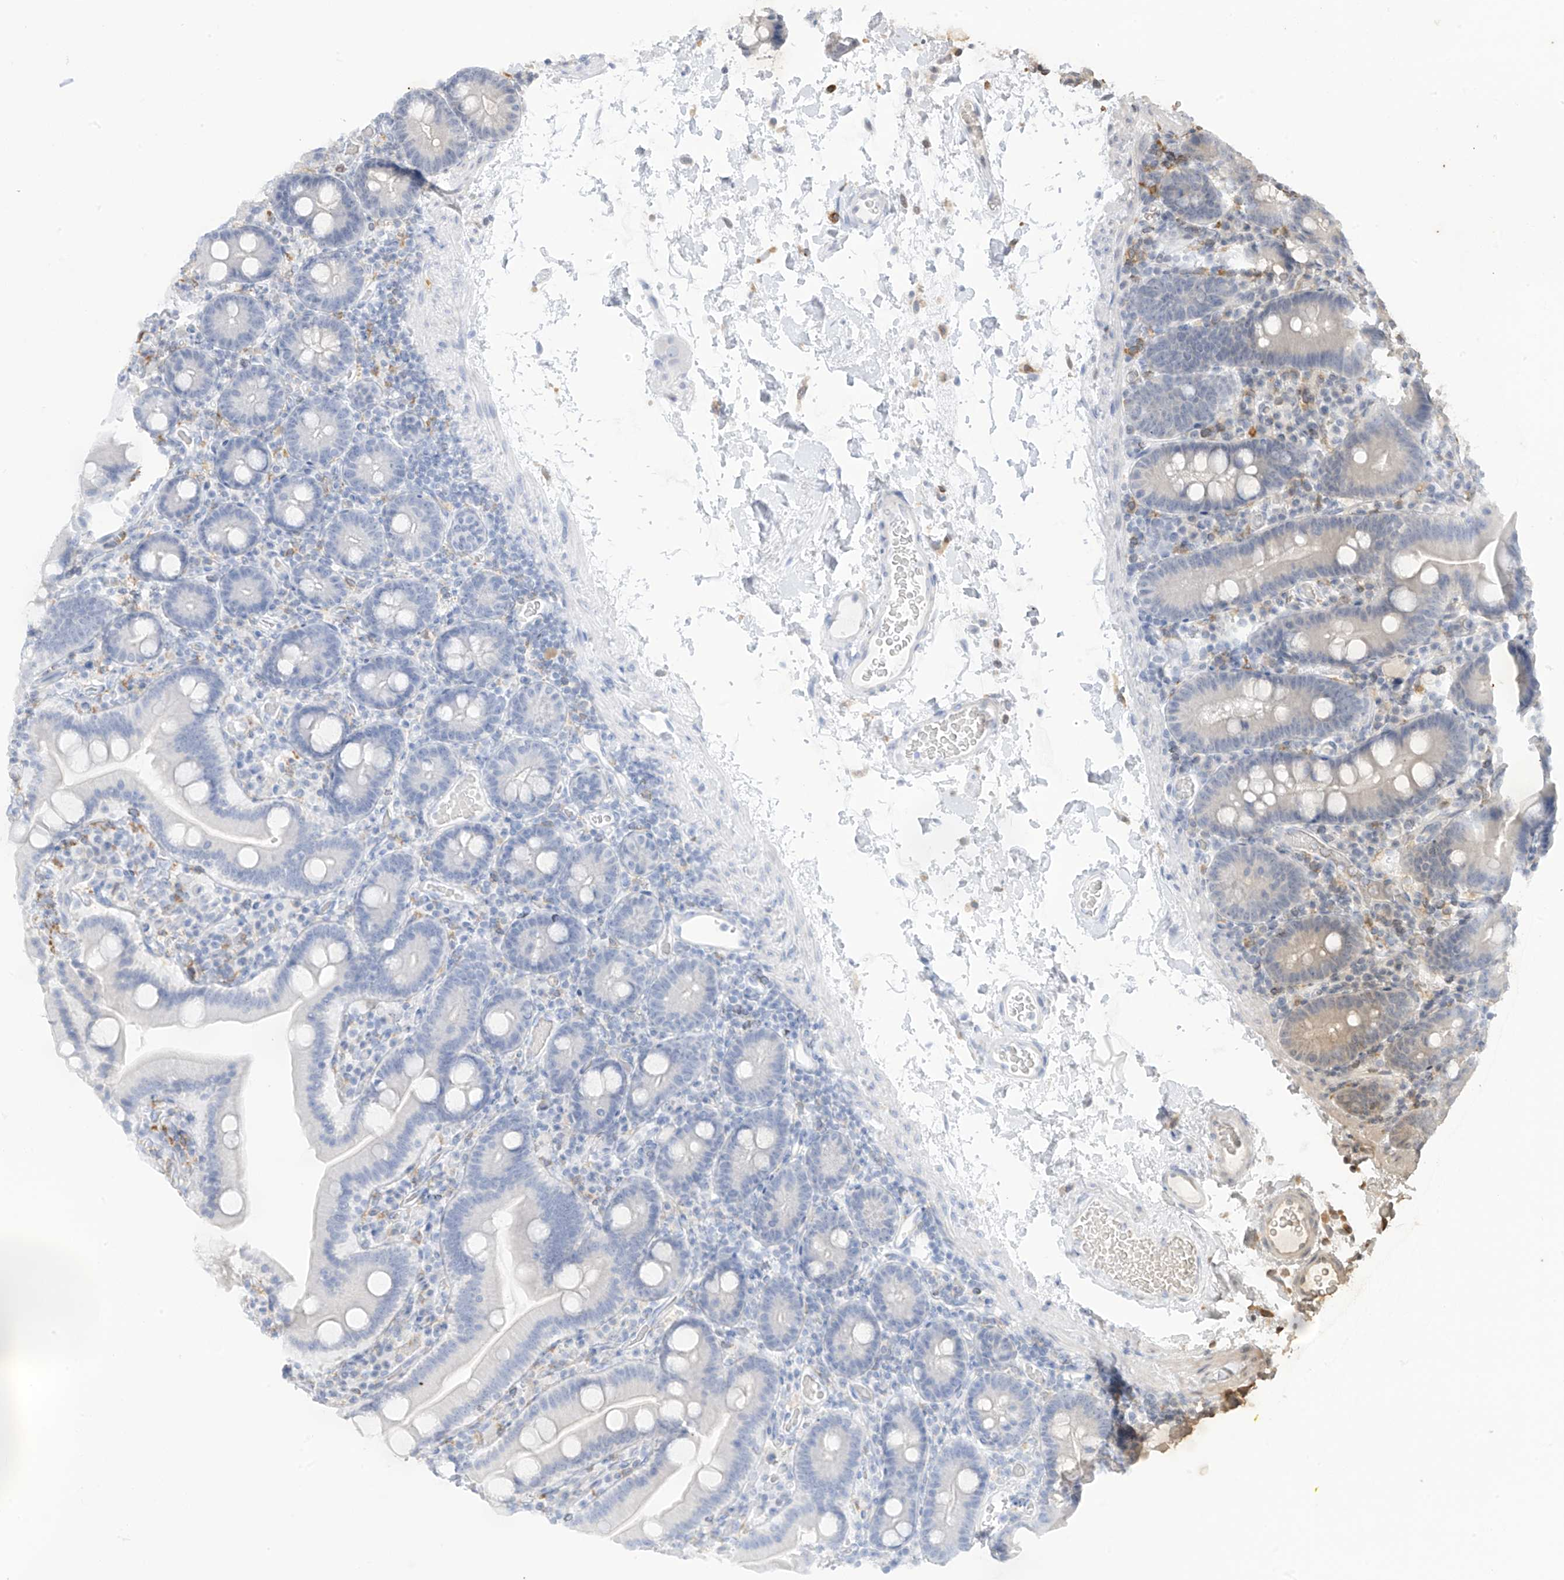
{"staining": {"intensity": "negative", "quantity": "none", "location": "none"}, "tissue": "duodenum", "cell_type": "Glandular cells", "image_type": "normal", "snomed": [{"axis": "morphology", "description": "Normal tissue, NOS"}, {"axis": "topography", "description": "Duodenum"}], "caption": "There is no significant staining in glandular cells of duodenum. Brightfield microscopy of immunohistochemistry stained with DAB (brown) and hematoxylin (blue), captured at high magnification.", "gene": "TBXAS1", "patient": {"sex": "male", "age": 55}}